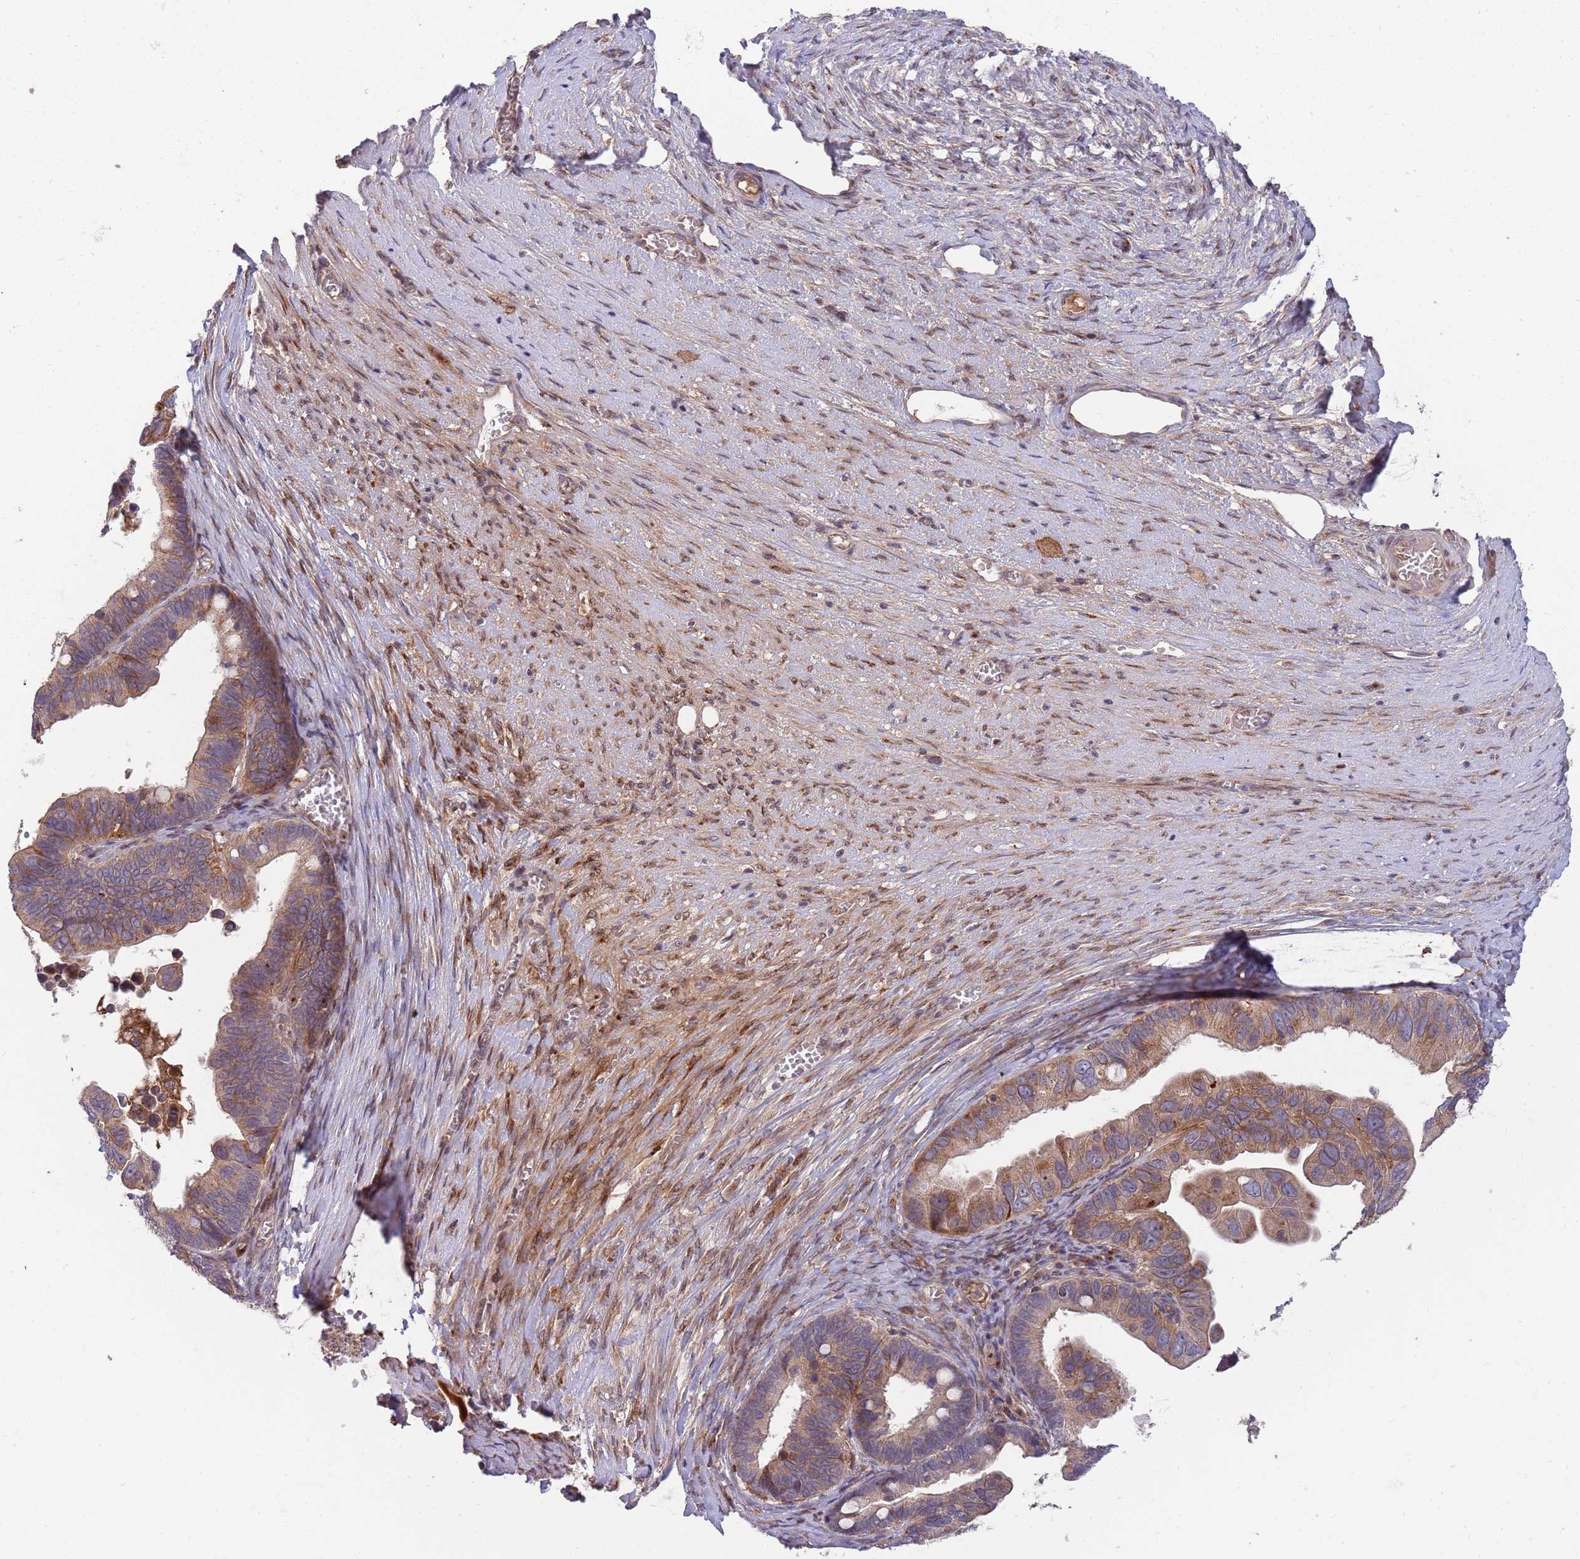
{"staining": {"intensity": "moderate", "quantity": ">75%", "location": "cytoplasmic/membranous"}, "tissue": "ovarian cancer", "cell_type": "Tumor cells", "image_type": "cancer", "snomed": [{"axis": "morphology", "description": "Cystadenocarcinoma, serous, NOS"}, {"axis": "topography", "description": "Ovary"}], "caption": "Human ovarian serous cystadenocarcinoma stained with a brown dye reveals moderate cytoplasmic/membranous positive positivity in approximately >75% of tumor cells.", "gene": "BTBD7", "patient": {"sex": "female", "age": 56}}